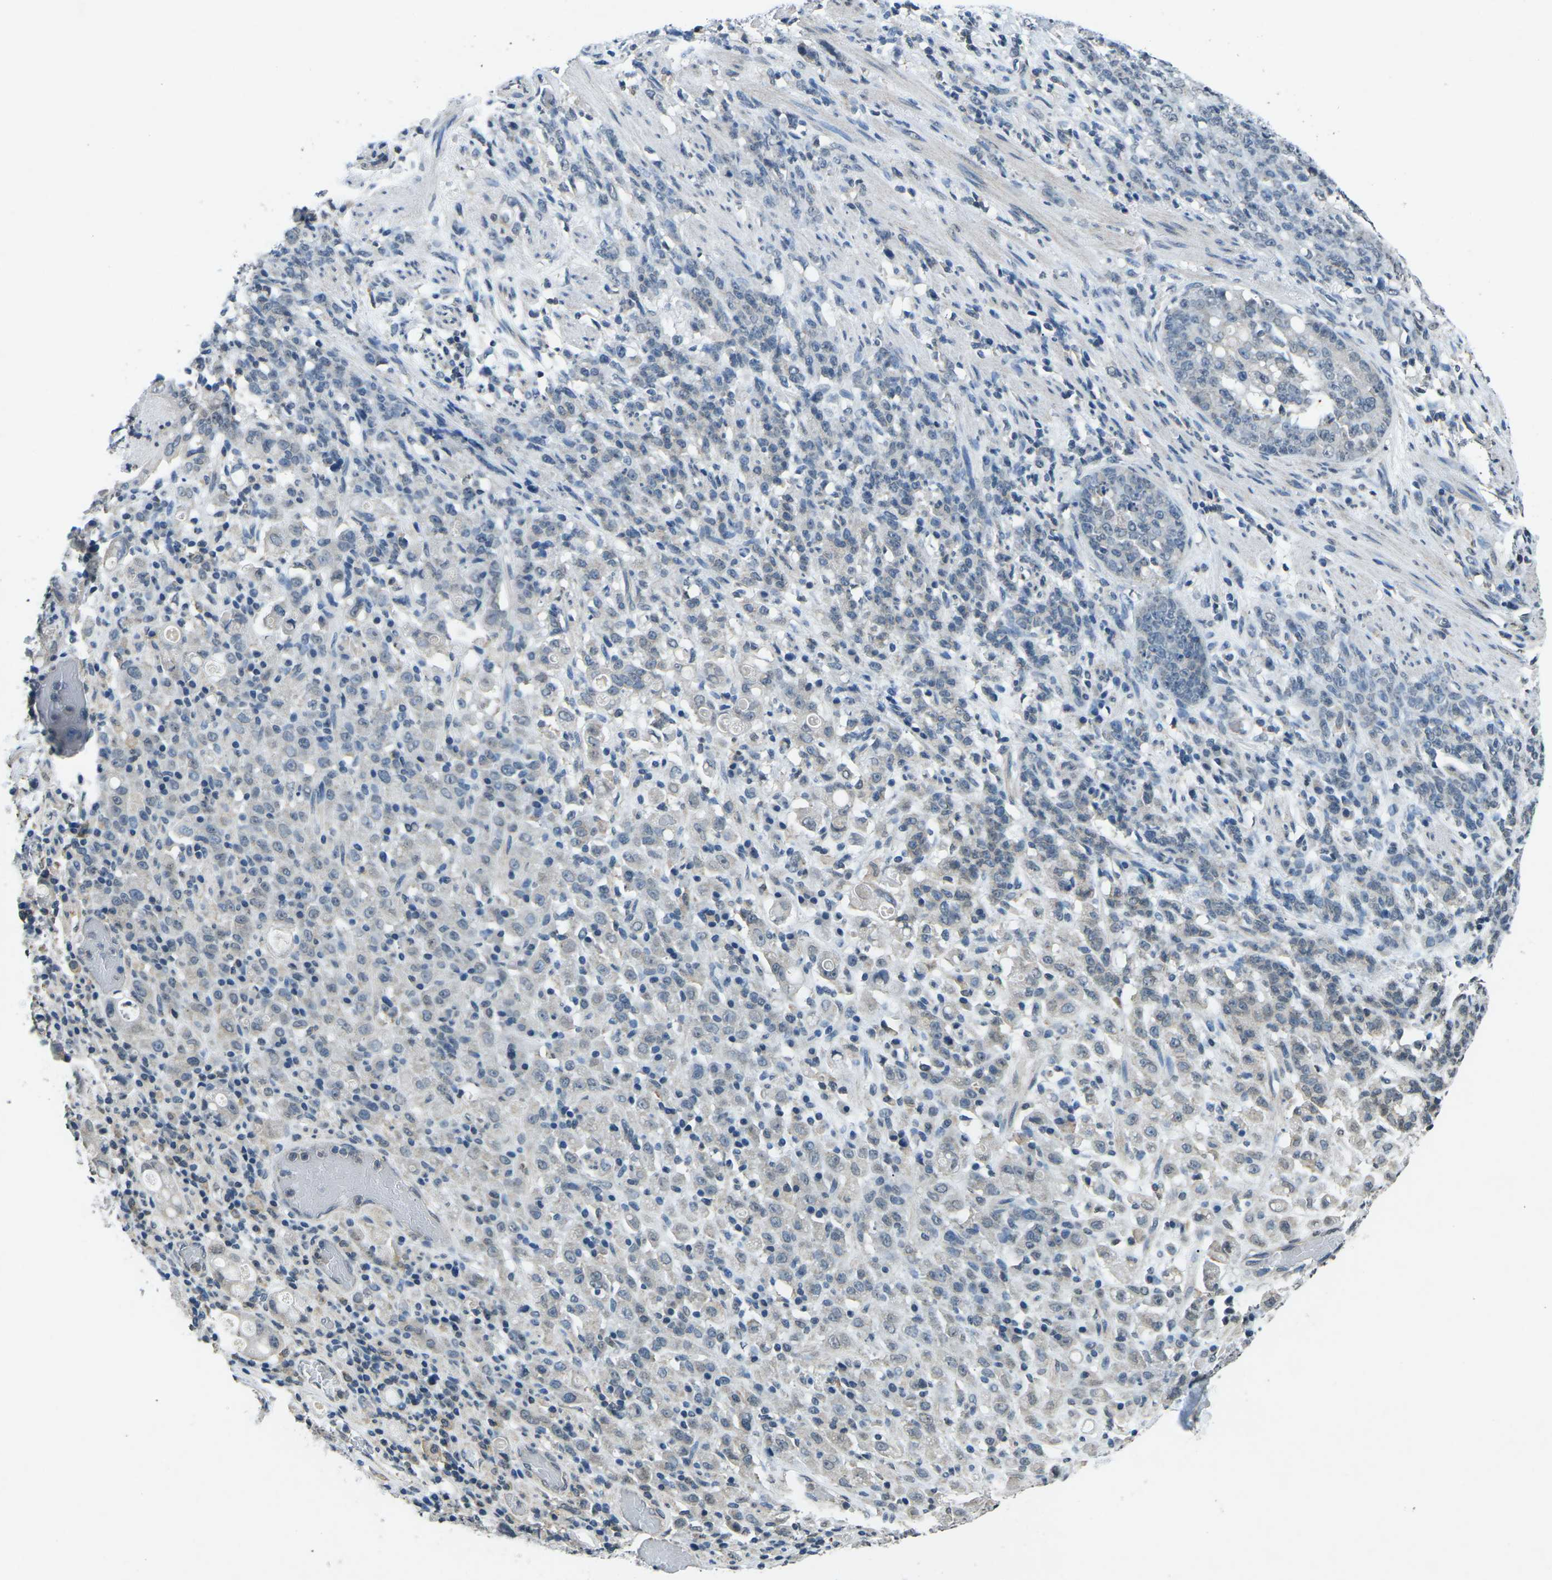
{"staining": {"intensity": "negative", "quantity": "none", "location": "none"}, "tissue": "stomach cancer", "cell_type": "Tumor cells", "image_type": "cancer", "snomed": [{"axis": "morphology", "description": "Adenocarcinoma, NOS"}, {"axis": "topography", "description": "Stomach, lower"}], "caption": "A photomicrograph of stomach cancer stained for a protein displays no brown staining in tumor cells.", "gene": "TFR2", "patient": {"sex": "male", "age": 88}}